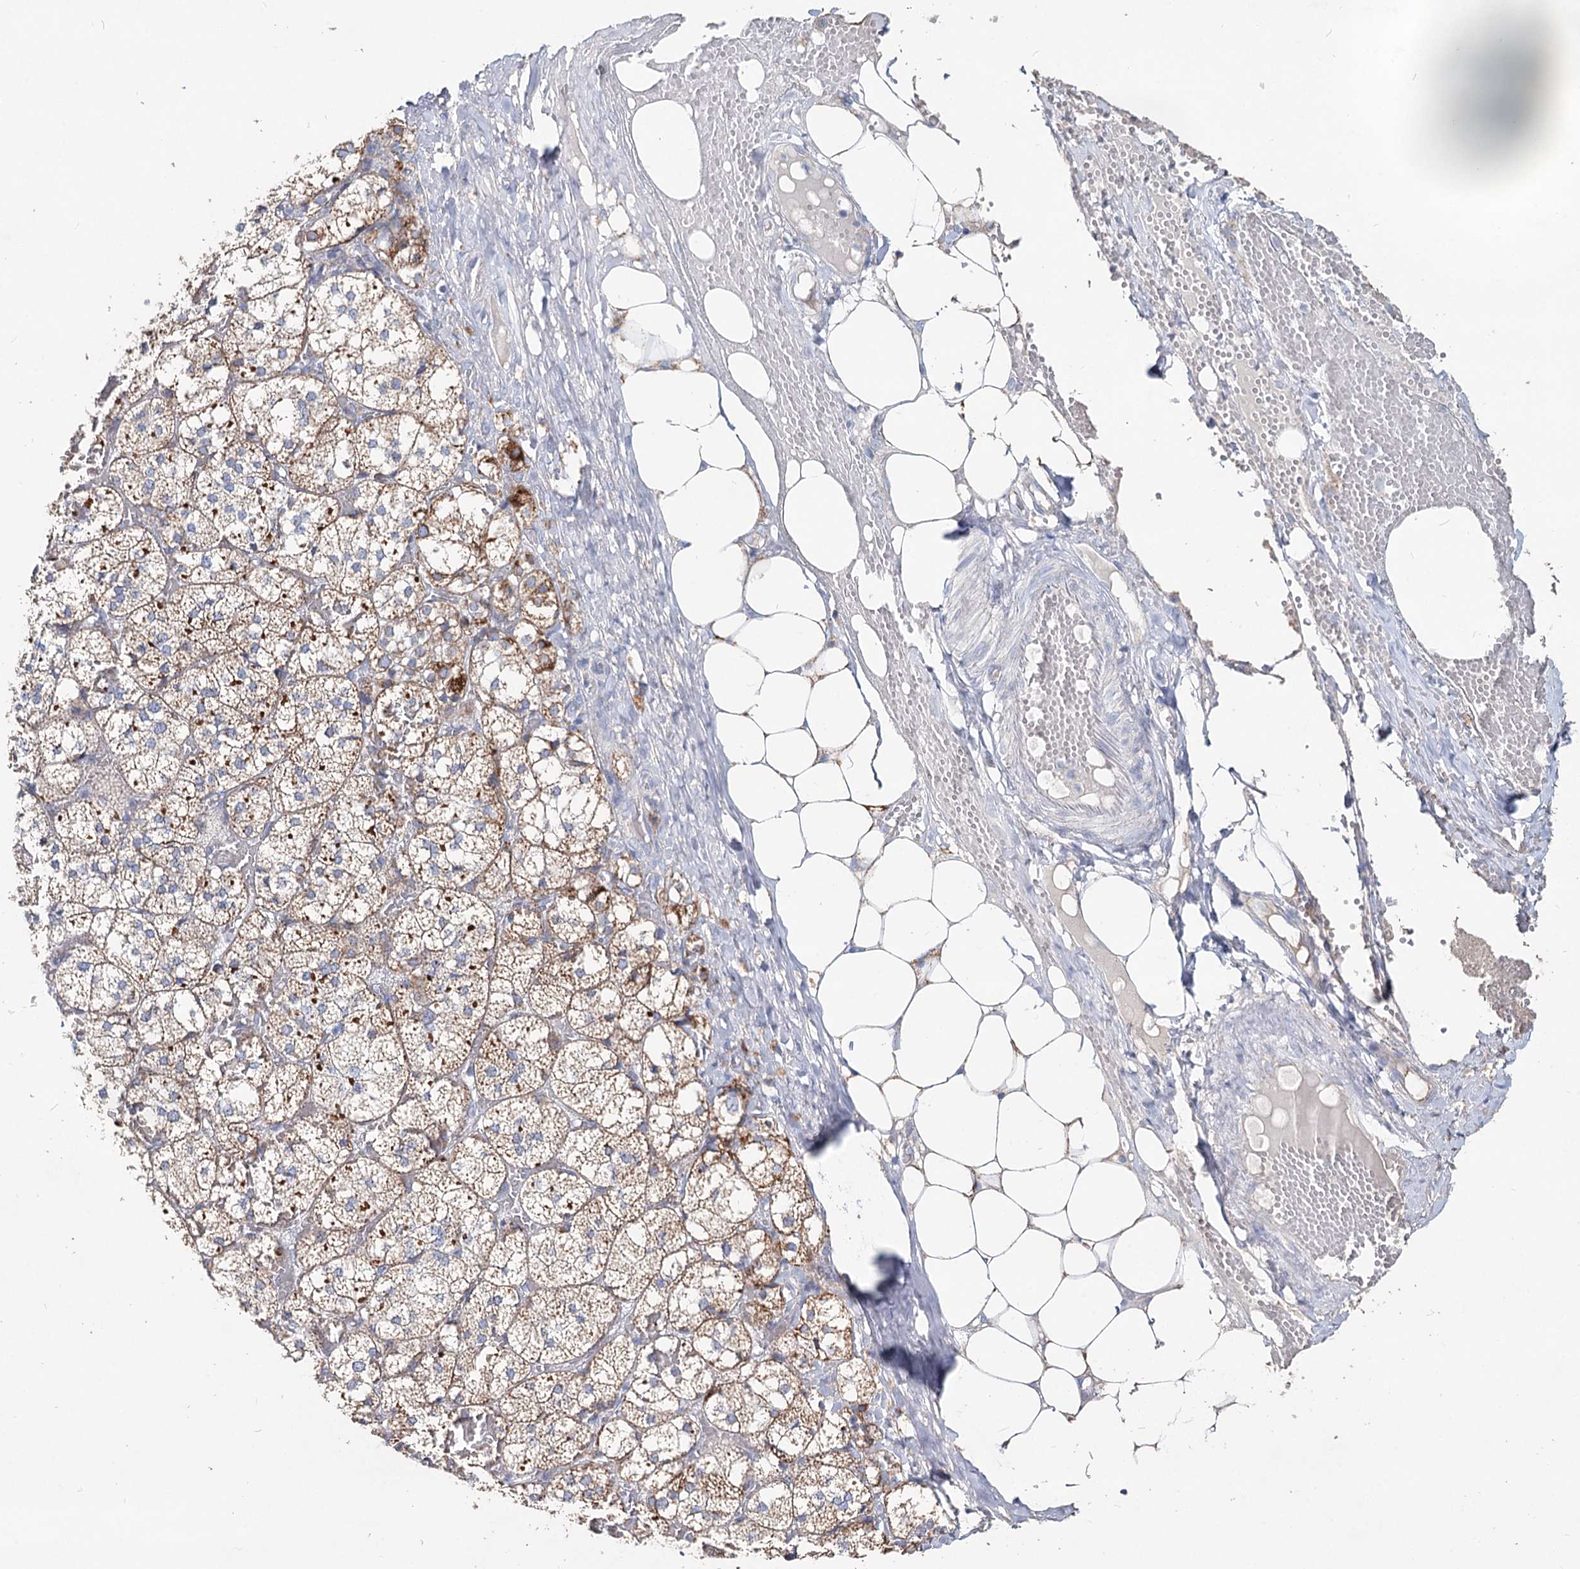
{"staining": {"intensity": "strong", "quantity": "<25%", "location": "cytoplasmic/membranous"}, "tissue": "adrenal gland", "cell_type": "Glandular cells", "image_type": "normal", "snomed": [{"axis": "morphology", "description": "Normal tissue, NOS"}, {"axis": "topography", "description": "Adrenal gland"}], "caption": "Adrenal gland stained with a brown dye demonstrates strong cytoplasmic/membranous positive expression in approximately <25% of glandular cells.", "gene": "MCCC2", "patient": {"sex": "female", "age": 61}}